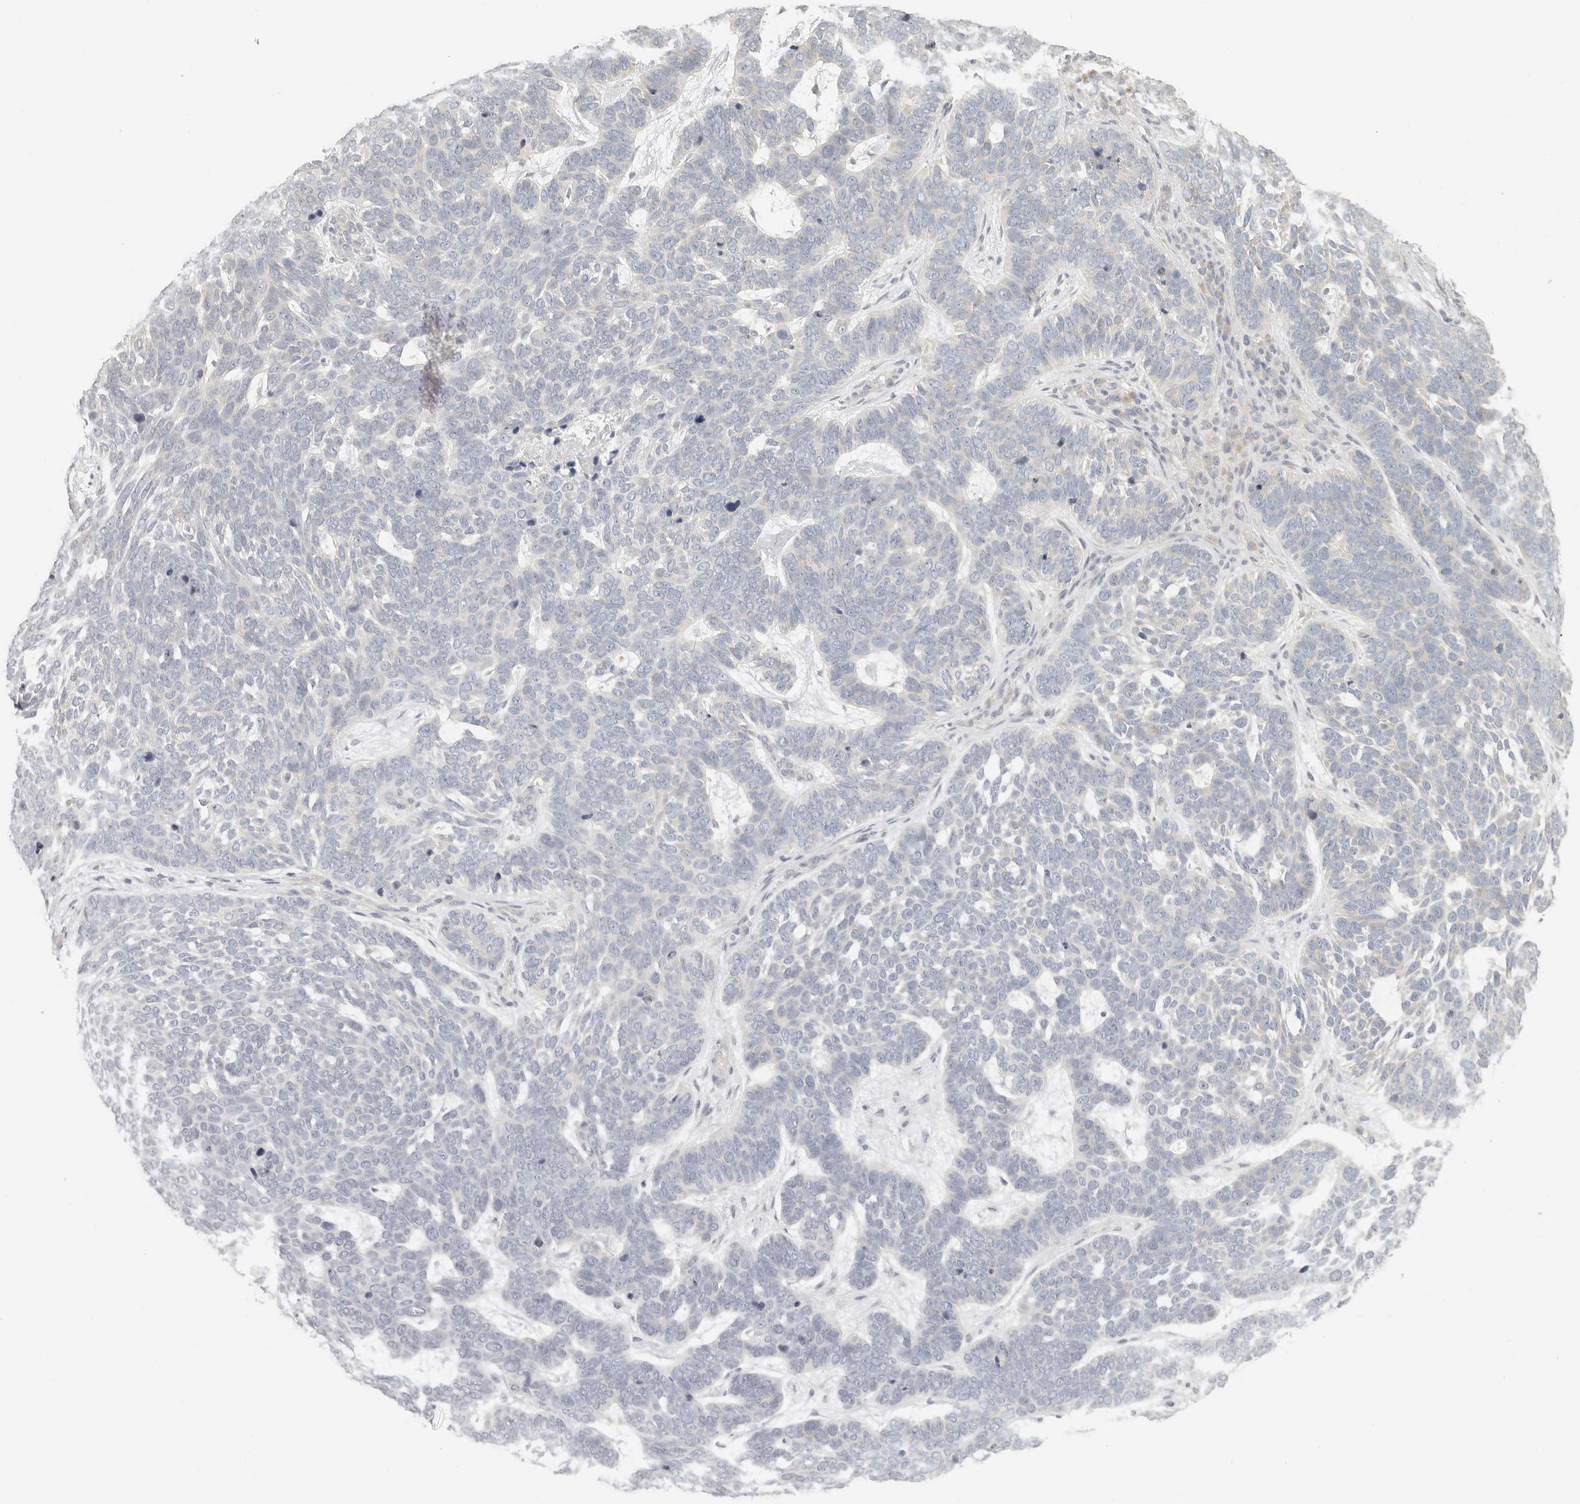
{"staining": {"intensity": "negative", "quantity": "none", "location": "none"}, "tissue": "skin cancer", "cell_type": "Tumor cells", "image_type": "cancer", "snomed": [{"axis": "morphology", "description": "Basal cell carcinoma"}, {"axis": "topography", "description": "Skin"}], "caption": "This is an immunohistochemistry (IHC) histopathology image of human skin basal cell carcinoma. There is no expression in tumor cells.", "gene": "AHDC1", "patient": {"sex": "female", "age": 85}}